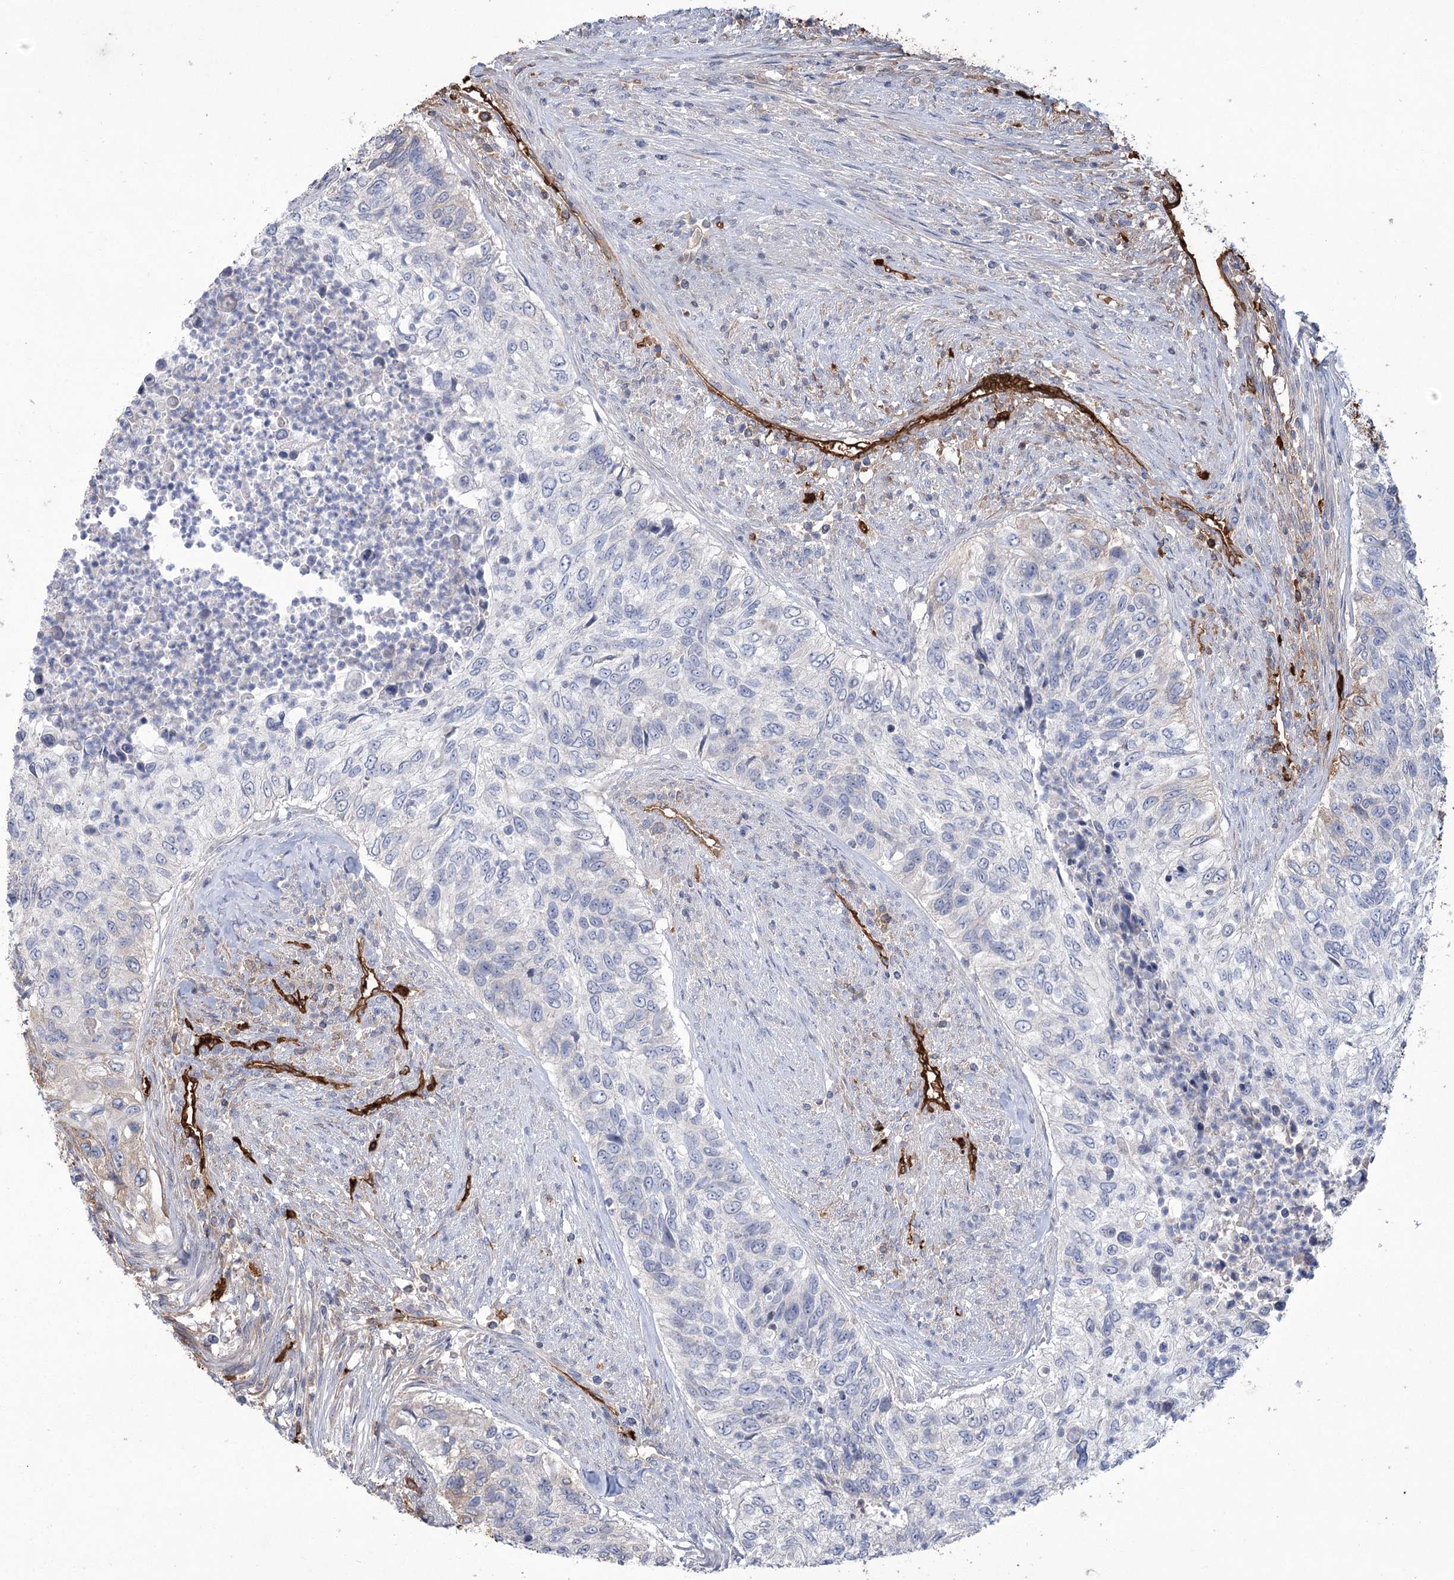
{"staining": {"intensity": "negative", "quantity": "none", "location": "none"}, "tissue": "urothelial cancer", "cell_type": "Tumor cells", "image_type": "cancer", "snomed": [{"axis": "morphology", "description": "Urothelial carcinoma, High grade"}, {"axis": "topography", "description": "Urinary bladder"}], "caption": "DAB immunohistochemical staining of human urothelial carcinoma (high-grade) demonstrates no significant positivity in tumor cells. (Immunohistochemistry, brightfield microscopy, high magnification).", "gene": "HBA1", "patient": {"sex": "female", "age": 60}}